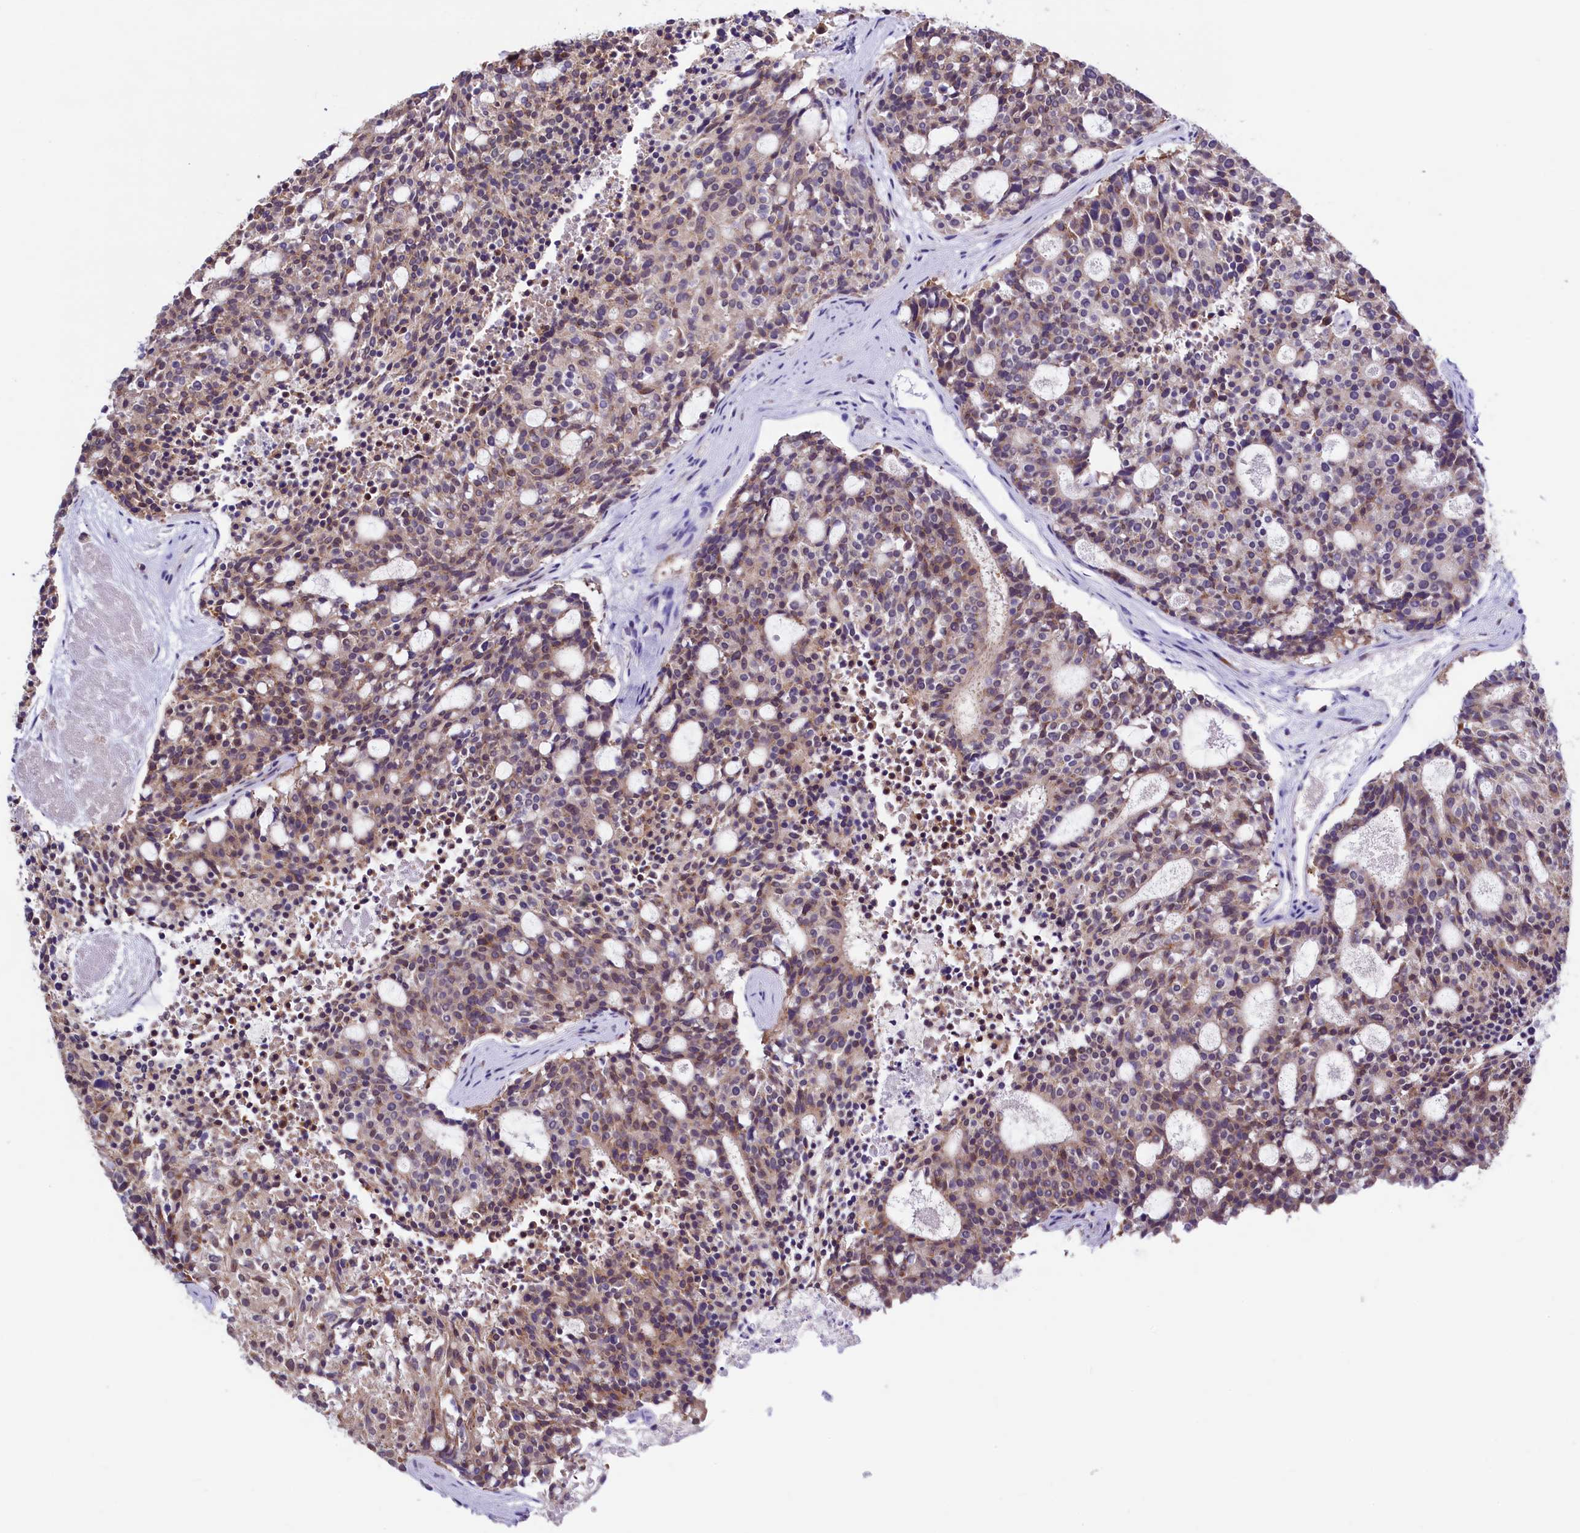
{"staining": {"intensity": "moderate", "quantity": ">75%", "location": "cytoplasmic/membranous"}, "tissue": "carcinoid", "cell_type": "Tumor cells", "image_type": "cancer", "snomed": [{"axis": "morphology", "description": "Carcinoid, malignant, NOS"}, {"axis": "topography", "description": "Pancreas"}], "caption": "Immunohistochemistry micrograph of malignant carcinoid stained for a protein (brown), which exhibits medium levels of moderate cytoplasmic/membranous staining in approximately >75% of tumor cells.", "gene": "SEC24C", "patient": {"sex": "female", "age": 54}}